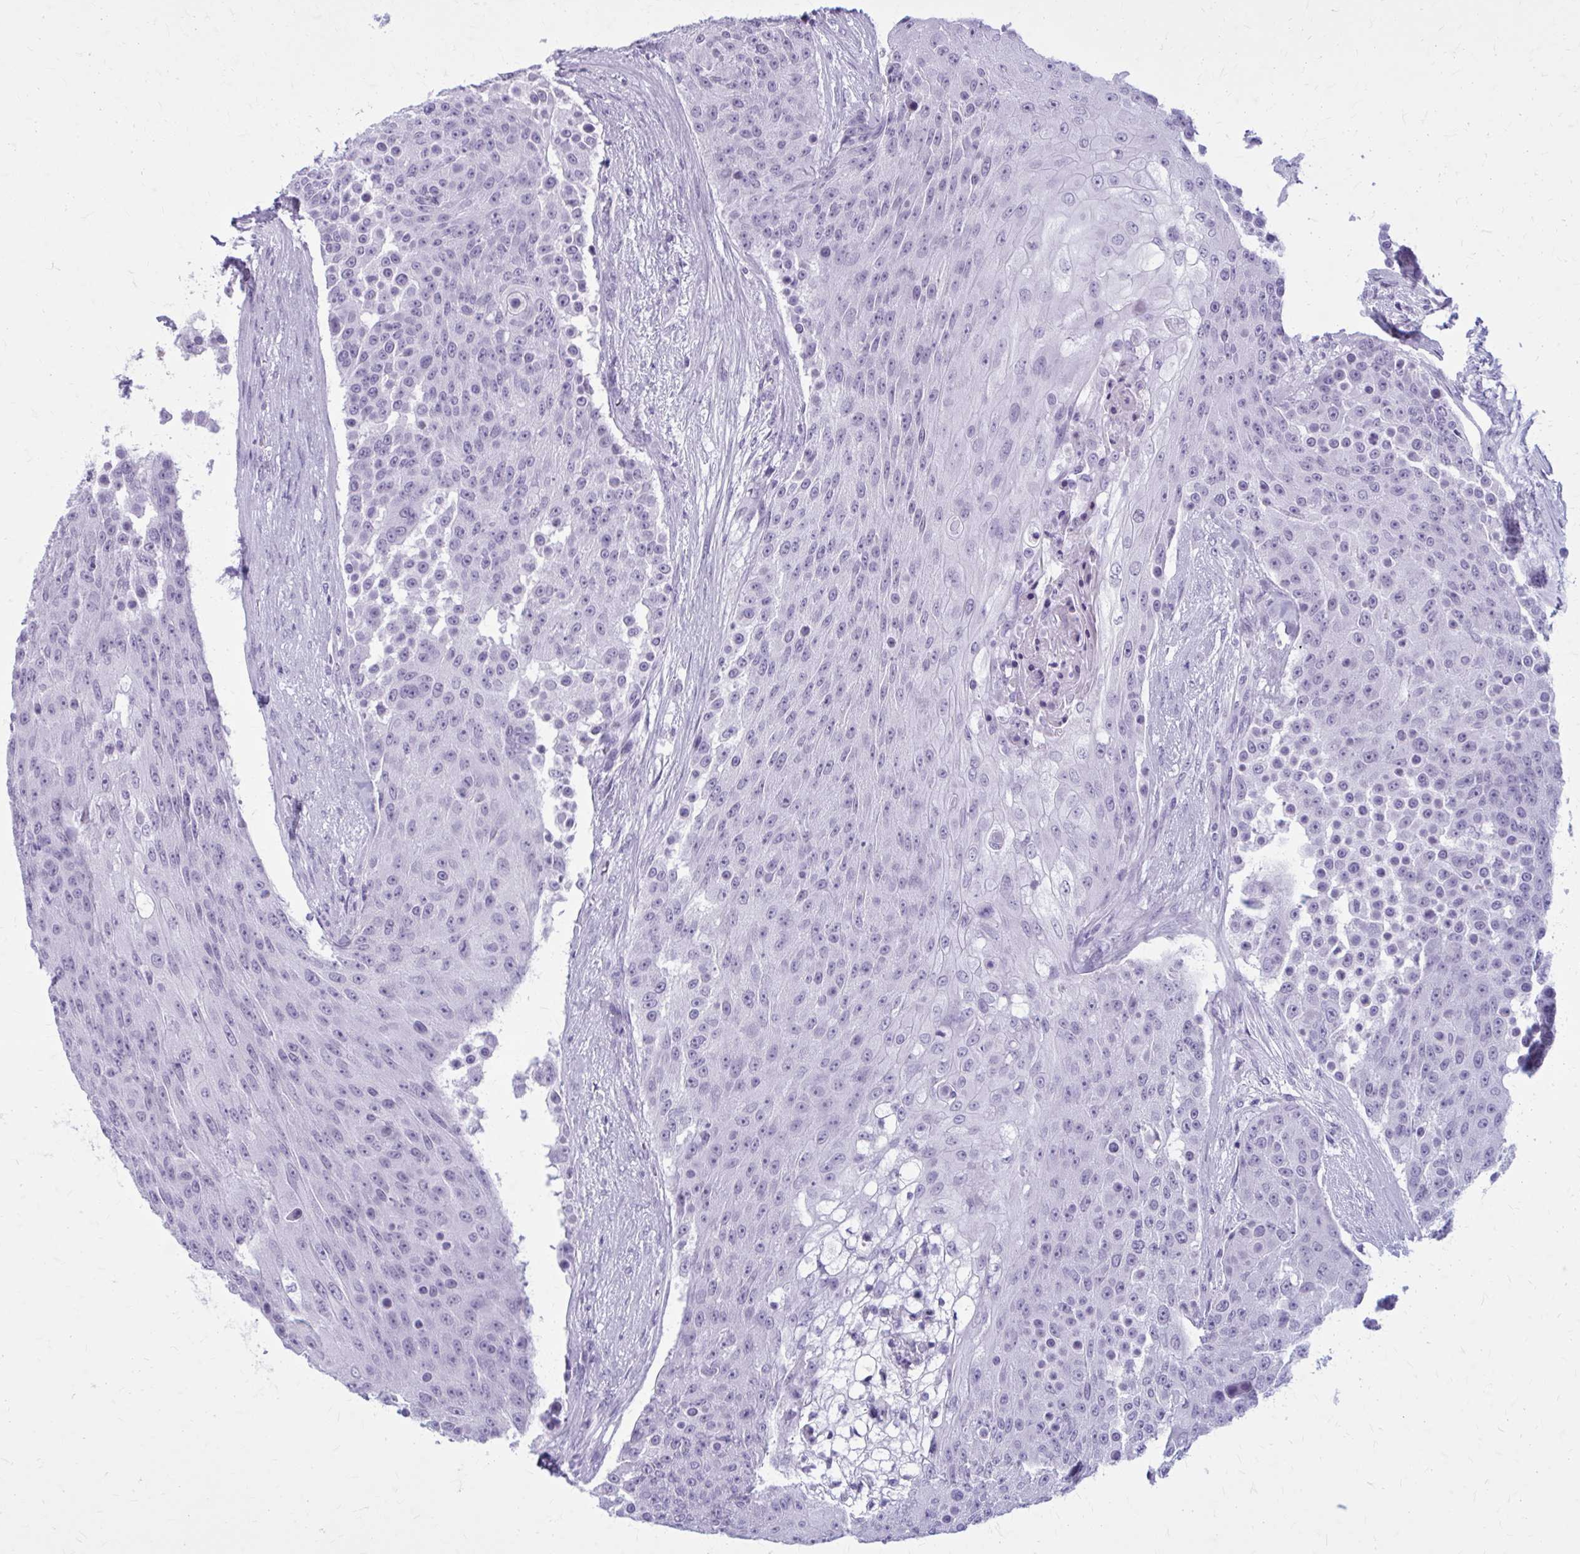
{"staining": {"intensity": "negative", "quantity": "none", "location": "none"}, "tissue": "urothelial cancer", "cell_type": "Tumor cells", "image_type": "cancer", "snomed": [{"axis": "morphology", "description": "Urothelial carcinoma, High grade"}, {"axis": "topography", "description": "Urinary bladder"}], "caption": "Immunohistochemistry (IHC) of urothelial carcinoma (high-grade) shows no staining in tumor cells.", "gene": "ZDHHC7", "patient": {"sex": "female", "age": 63}}